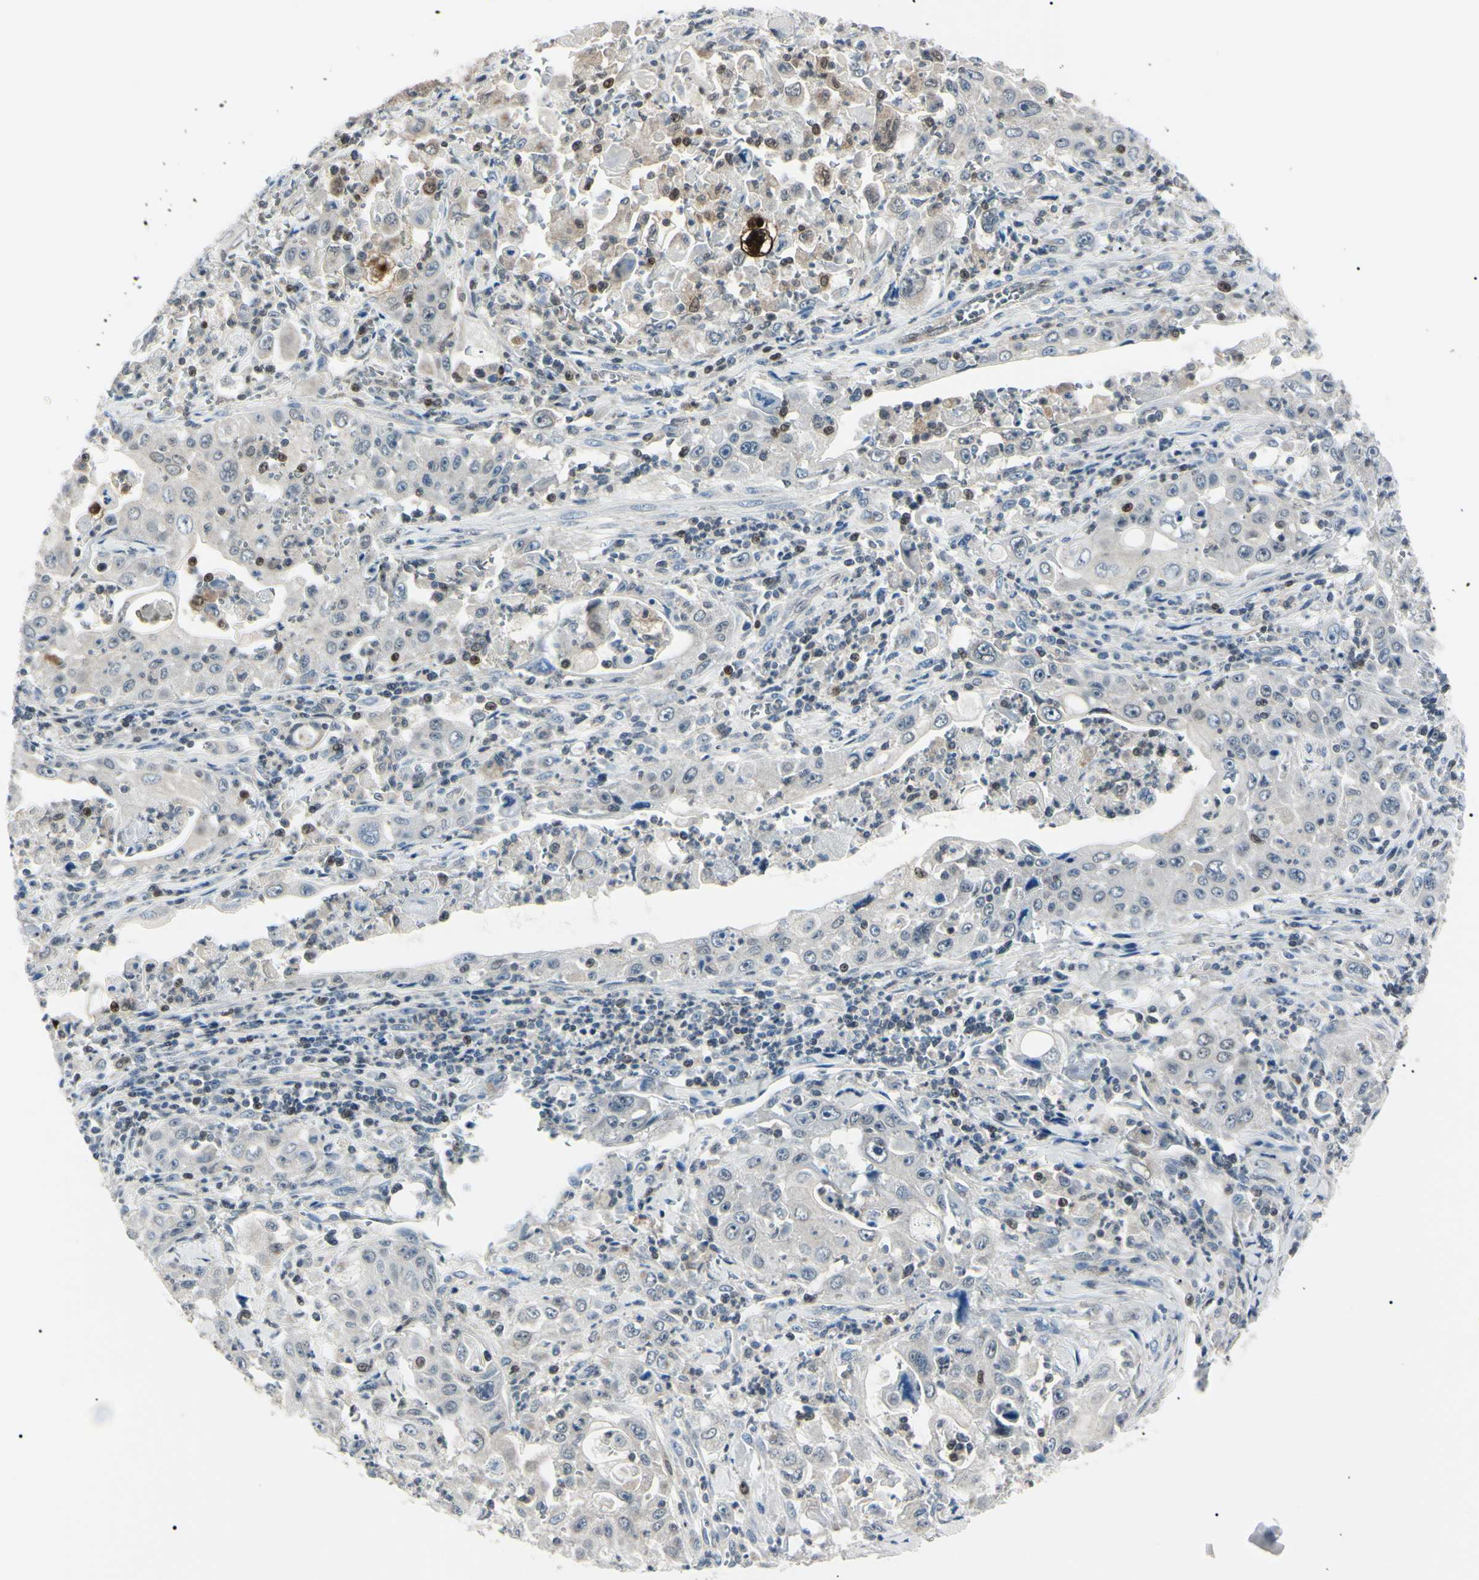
{"staining": {"intensity": "weak", "quantity": "<25%", "location": "cytoplasmic/membranous,nuclear"}, "tissue": "pancreatic cancer", "cell_type": "Tumor cells", "image_type": "cancer", "snomed": [{"axis": "morphology", "description": "Adenocarcinoma, NOS"}, {"axis": "topography", "description": "Pancreas"}], "caption": "An image of human pancreatic adenocarcinoma is negative for staining in tumor cells.", "gene": "PGK1", "patient": {"sex": "male", "age": 70}}